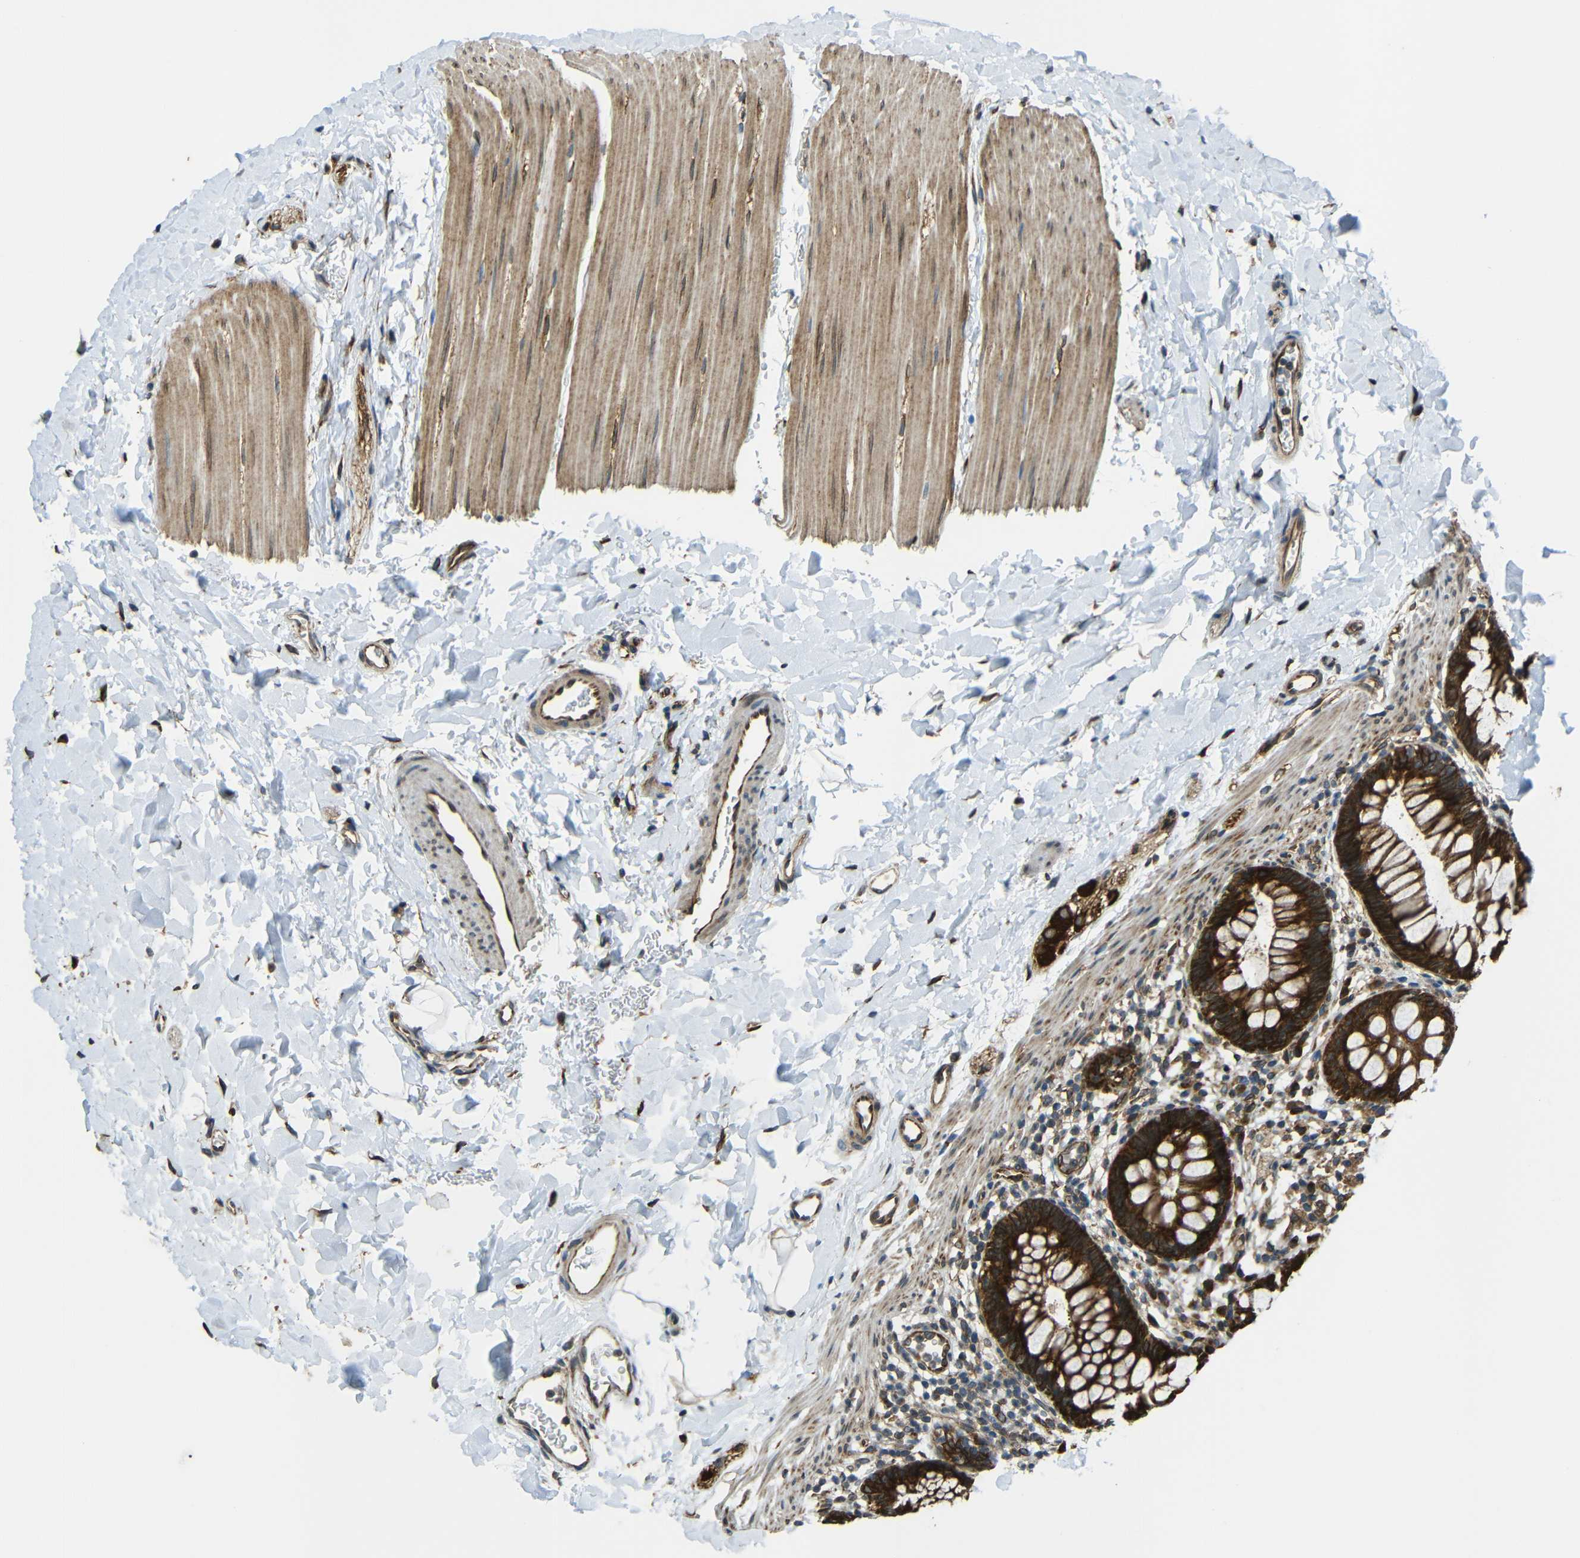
{"staining": {"intensity": "strong", "quantity": ">75%", "location": "cytoplasmic/membranous"}, "tissue": "rectum", "cell_type": "Glandular cells", "image_type": "normal", "snomed": [{"axis": "morphology", "description": "Normal tissue, NOS"}, {"axis": "topography", "description": "Rectum"}], "caption": "Immunohistochemical staining of unremarkable human rectum shows strong cytoplasmic/membranous protein expression in approximately >75% of glandular cells. Using DAB (brown) and hematoxylin (blue) stains, captured at high magnification using brightfield microscopy.", "gene": "VAPB", "patient": {"sex": "female", "age": 24}}